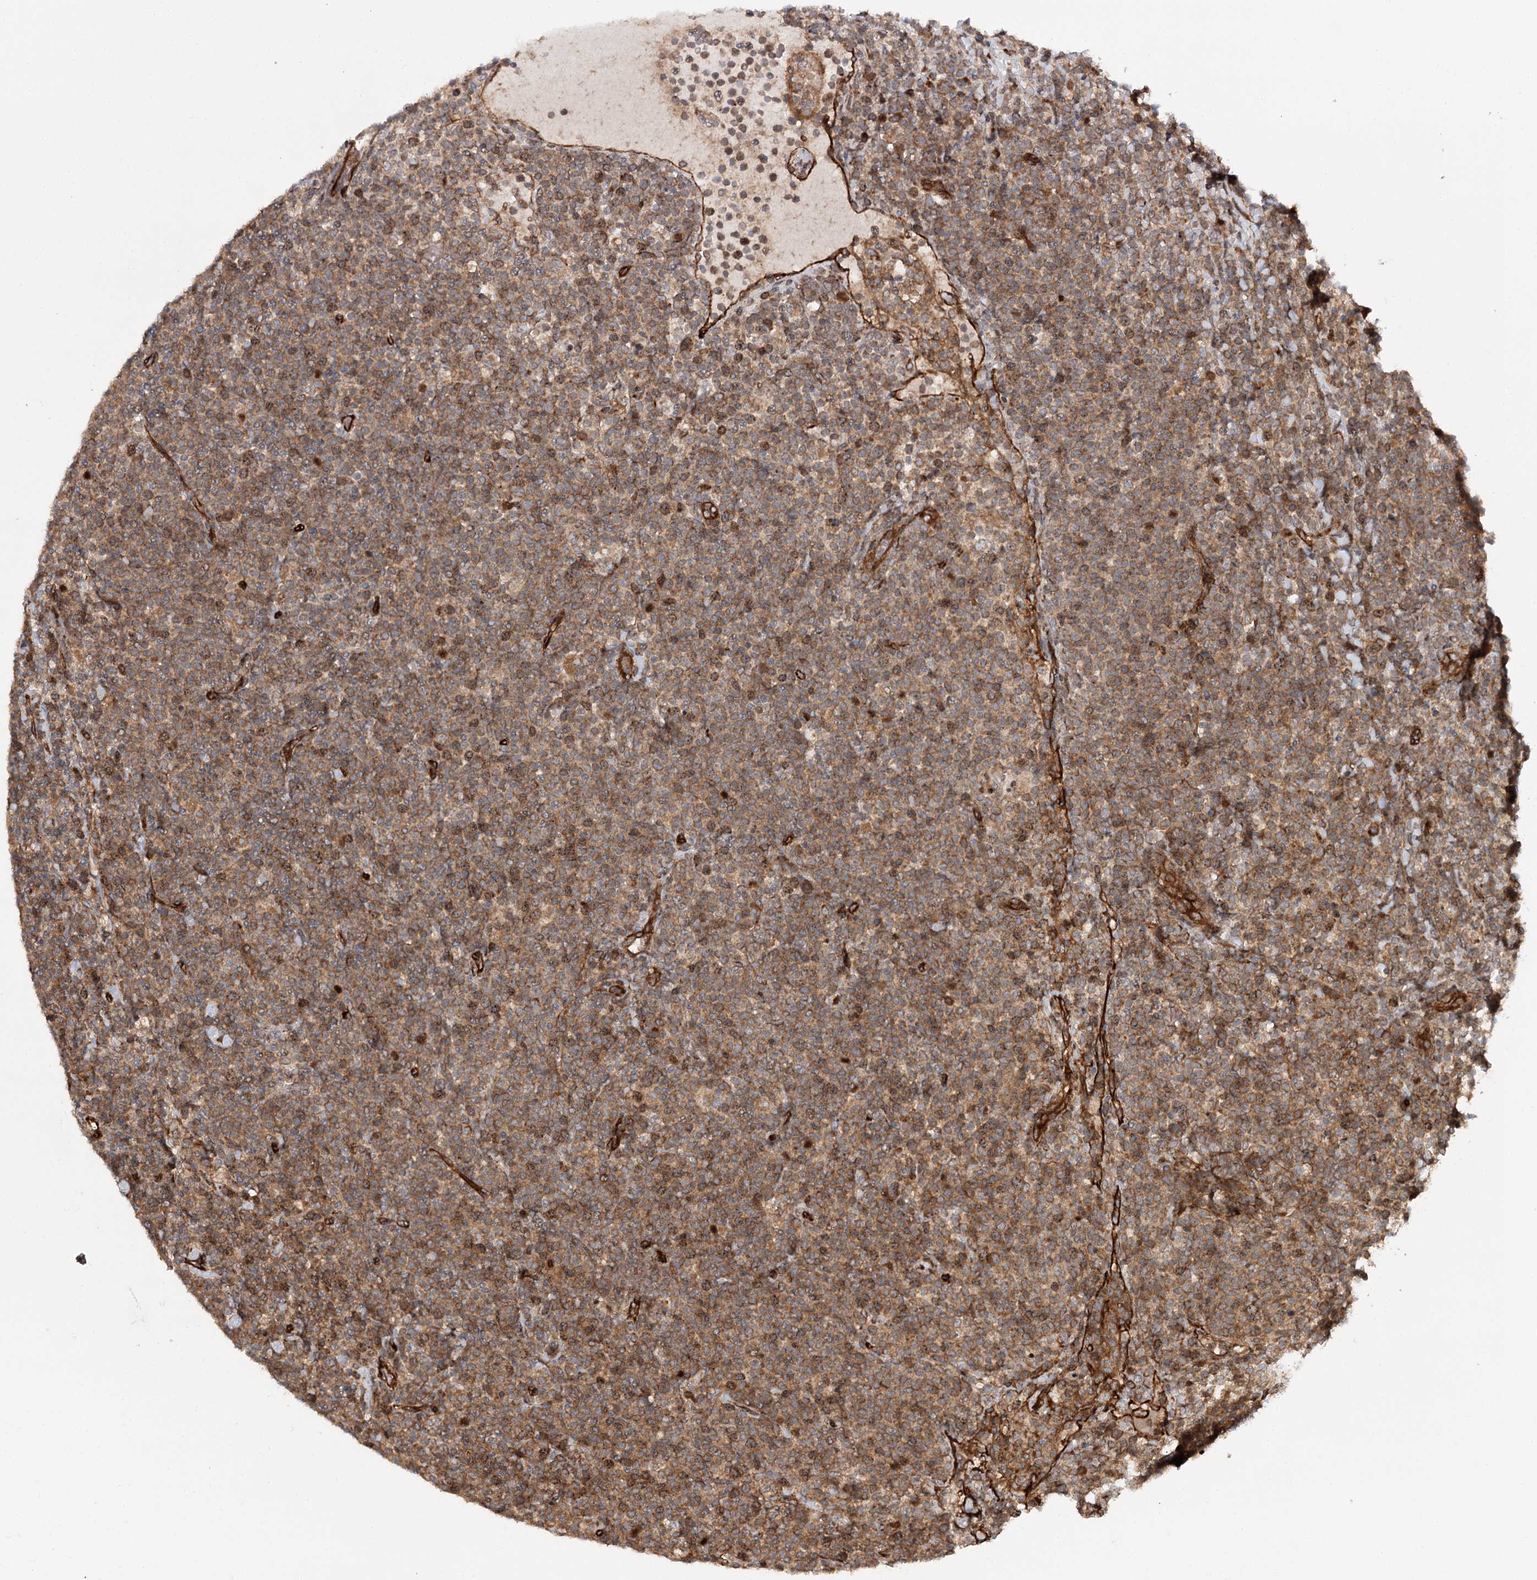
{"staining": {"intensity": "moderate", "quantity": ">75%", "location": "cytoplasmic/membranous"}, "tissue": "lymphoma", "cell_type": "Tumor cells", "image_type": "cancer", "snomed": [{"axis": "morphology", "description": "Malignant lymphoma, non-Hodgkin's type, High grade"}, {"axis": "topography", "description": "Lymph node"}], "caption": "A photomicrograph of malignant lymphoma, non-Hodgkin's type (high-grade) stained for a protein reveals moderate cytoplasmic/membranous brown staining in tumor cells.", "gene": "MKNK1", "patient": {"sex": "male", "age": 61}}